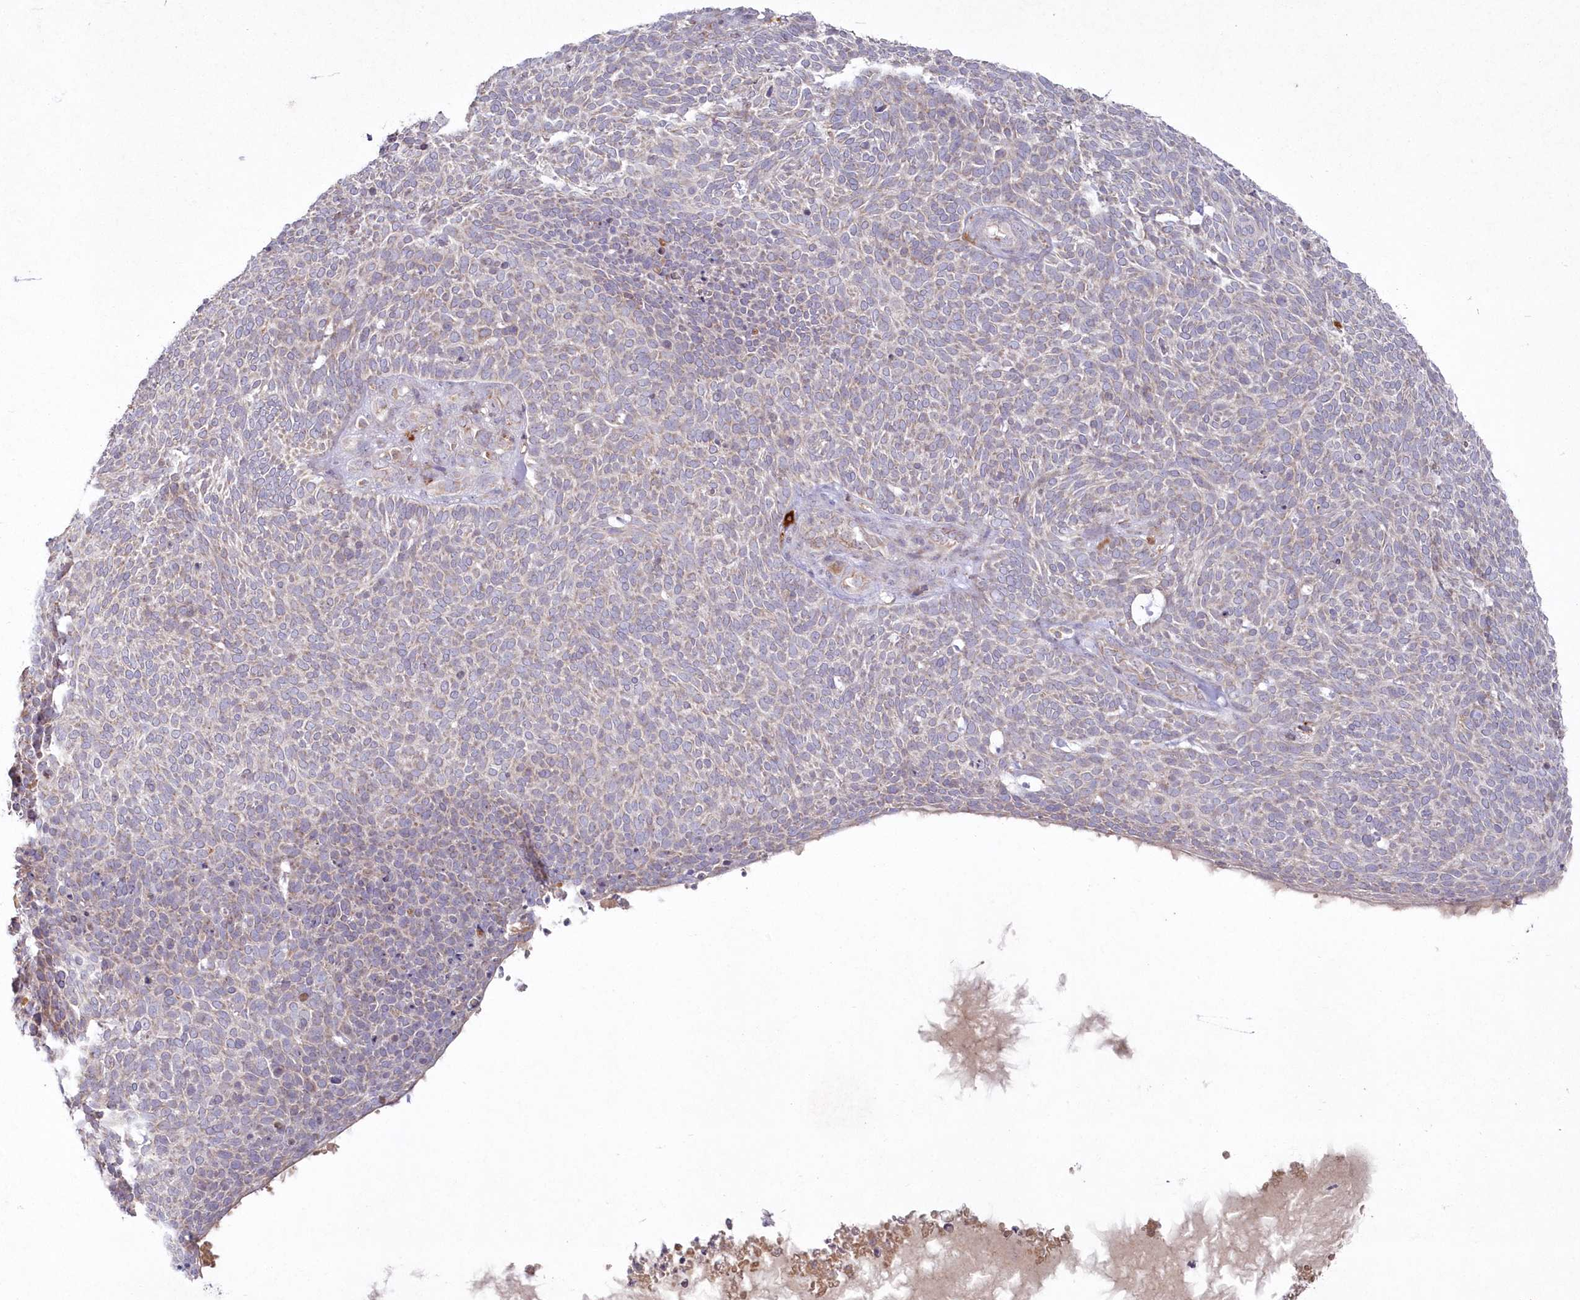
{"staining": {"intensity": "negative", "quantity": "none", "location": "none"}, "tissue": "skin cancer", "cell_type": "Tumor cells", "image_type": "cancer", "snomed": [{"axis": "morphology", "description": "Squamous cell carcinoma, NOS"}, {"axis": "topography", "description": "Skin"}], "caption": "The histopathology image reveals no significant positivity in tumor cells of skin cancer.", "gene": "ARSB", "patient": {"sex": "female", "age": 90}}